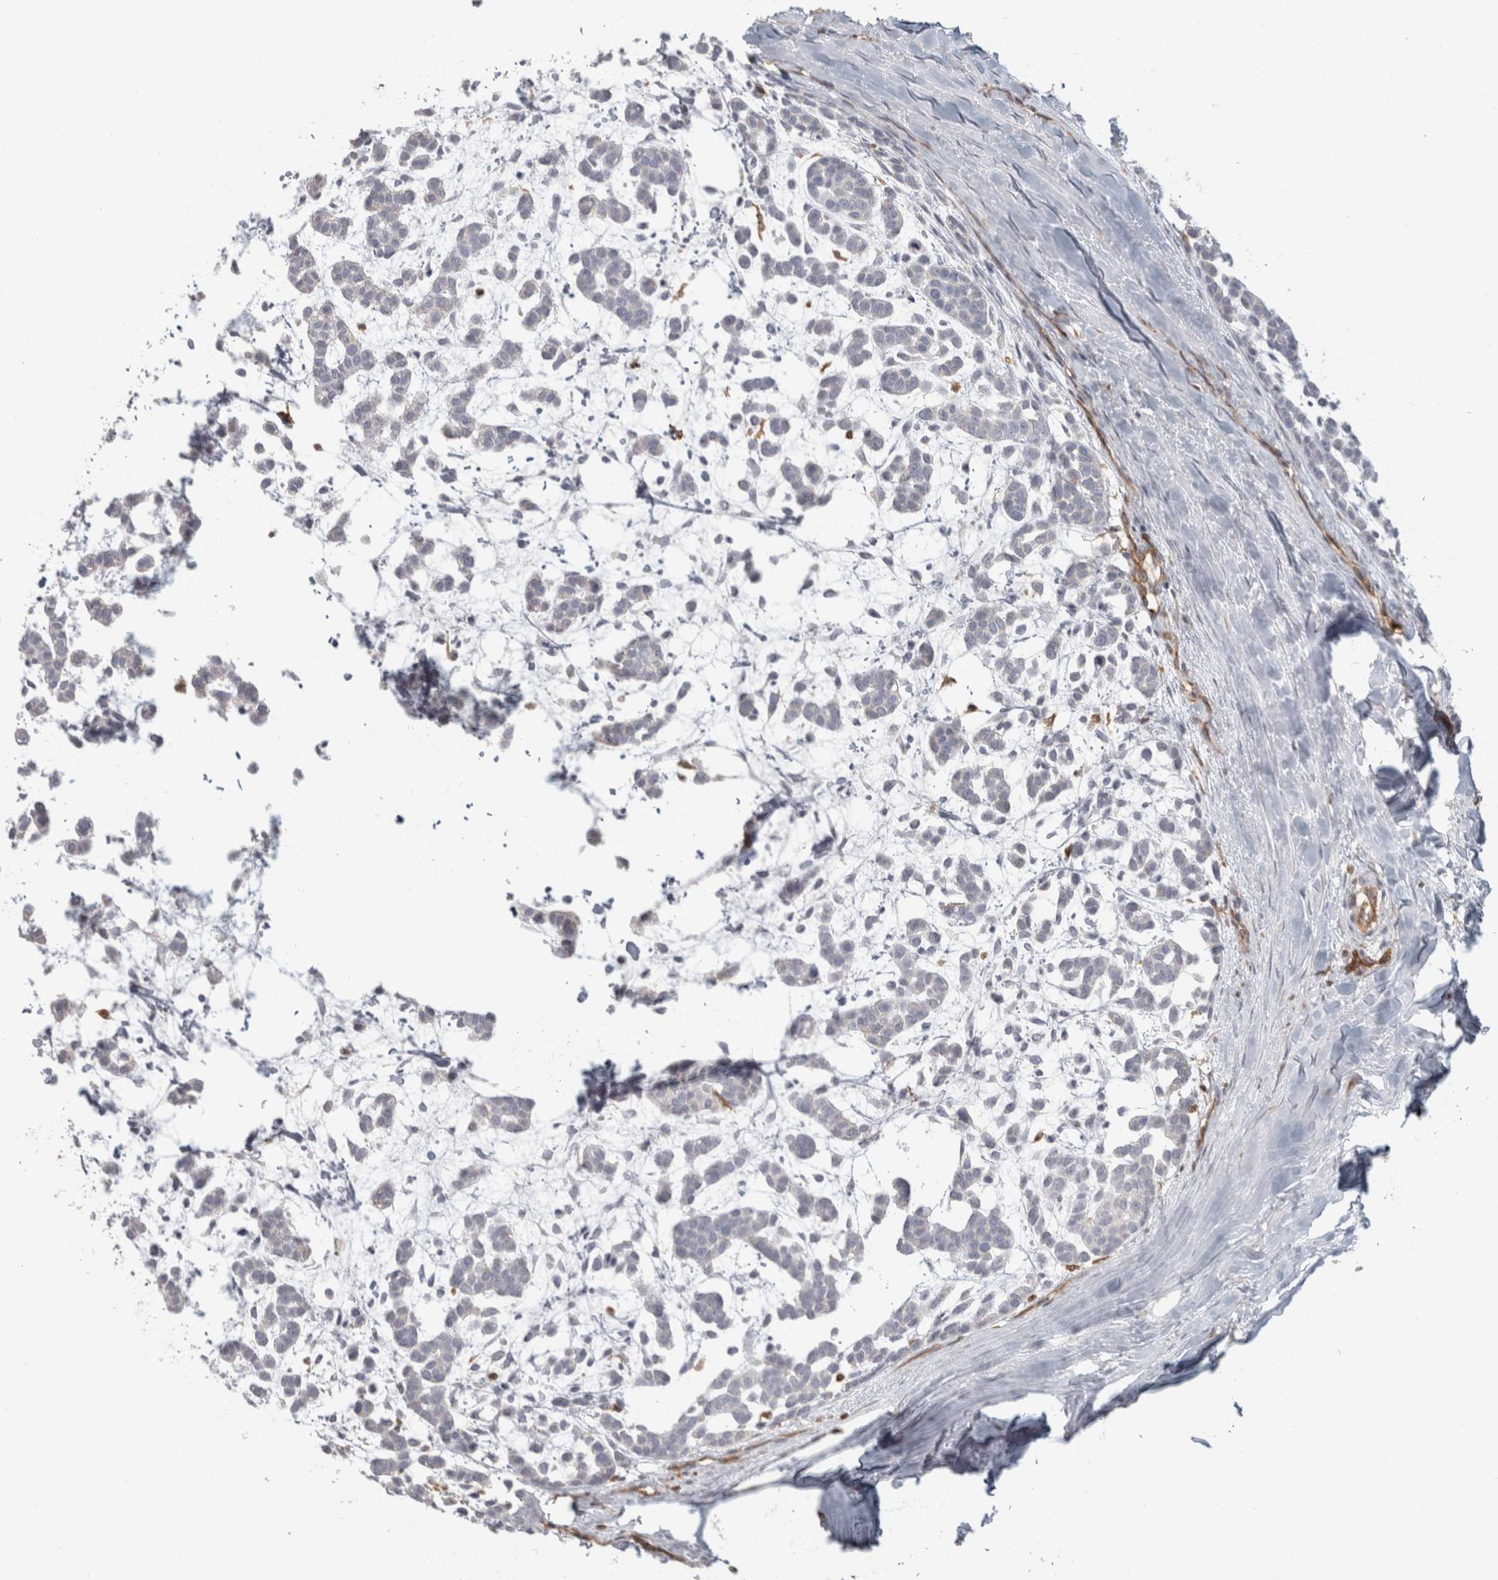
{"staining": {"intensity": "negative", "quantity": "none", "location": "none"}, "tissue": "head and neck cancer", "cell_type": "Tumor cells", "image_type": "cancer", "snomed": [{"axis": "morphology", "description": "Adenocarcinoma, NOS"}, {"axis": "morphology", "description": "Adenoma, NOS"}, {"axis": "topography", "description": "Head-Neck"}], "caption": "Immunohistochemistry histopathology image of neoplastic tissue: human head and neck cancer (adenoma) stained with DAB exhibits no significant protein positivity in tumor cells. (DAB IHC, high magnification).", "gene": "HLA-E", "patient": {"sex": "female", "age": 55}}